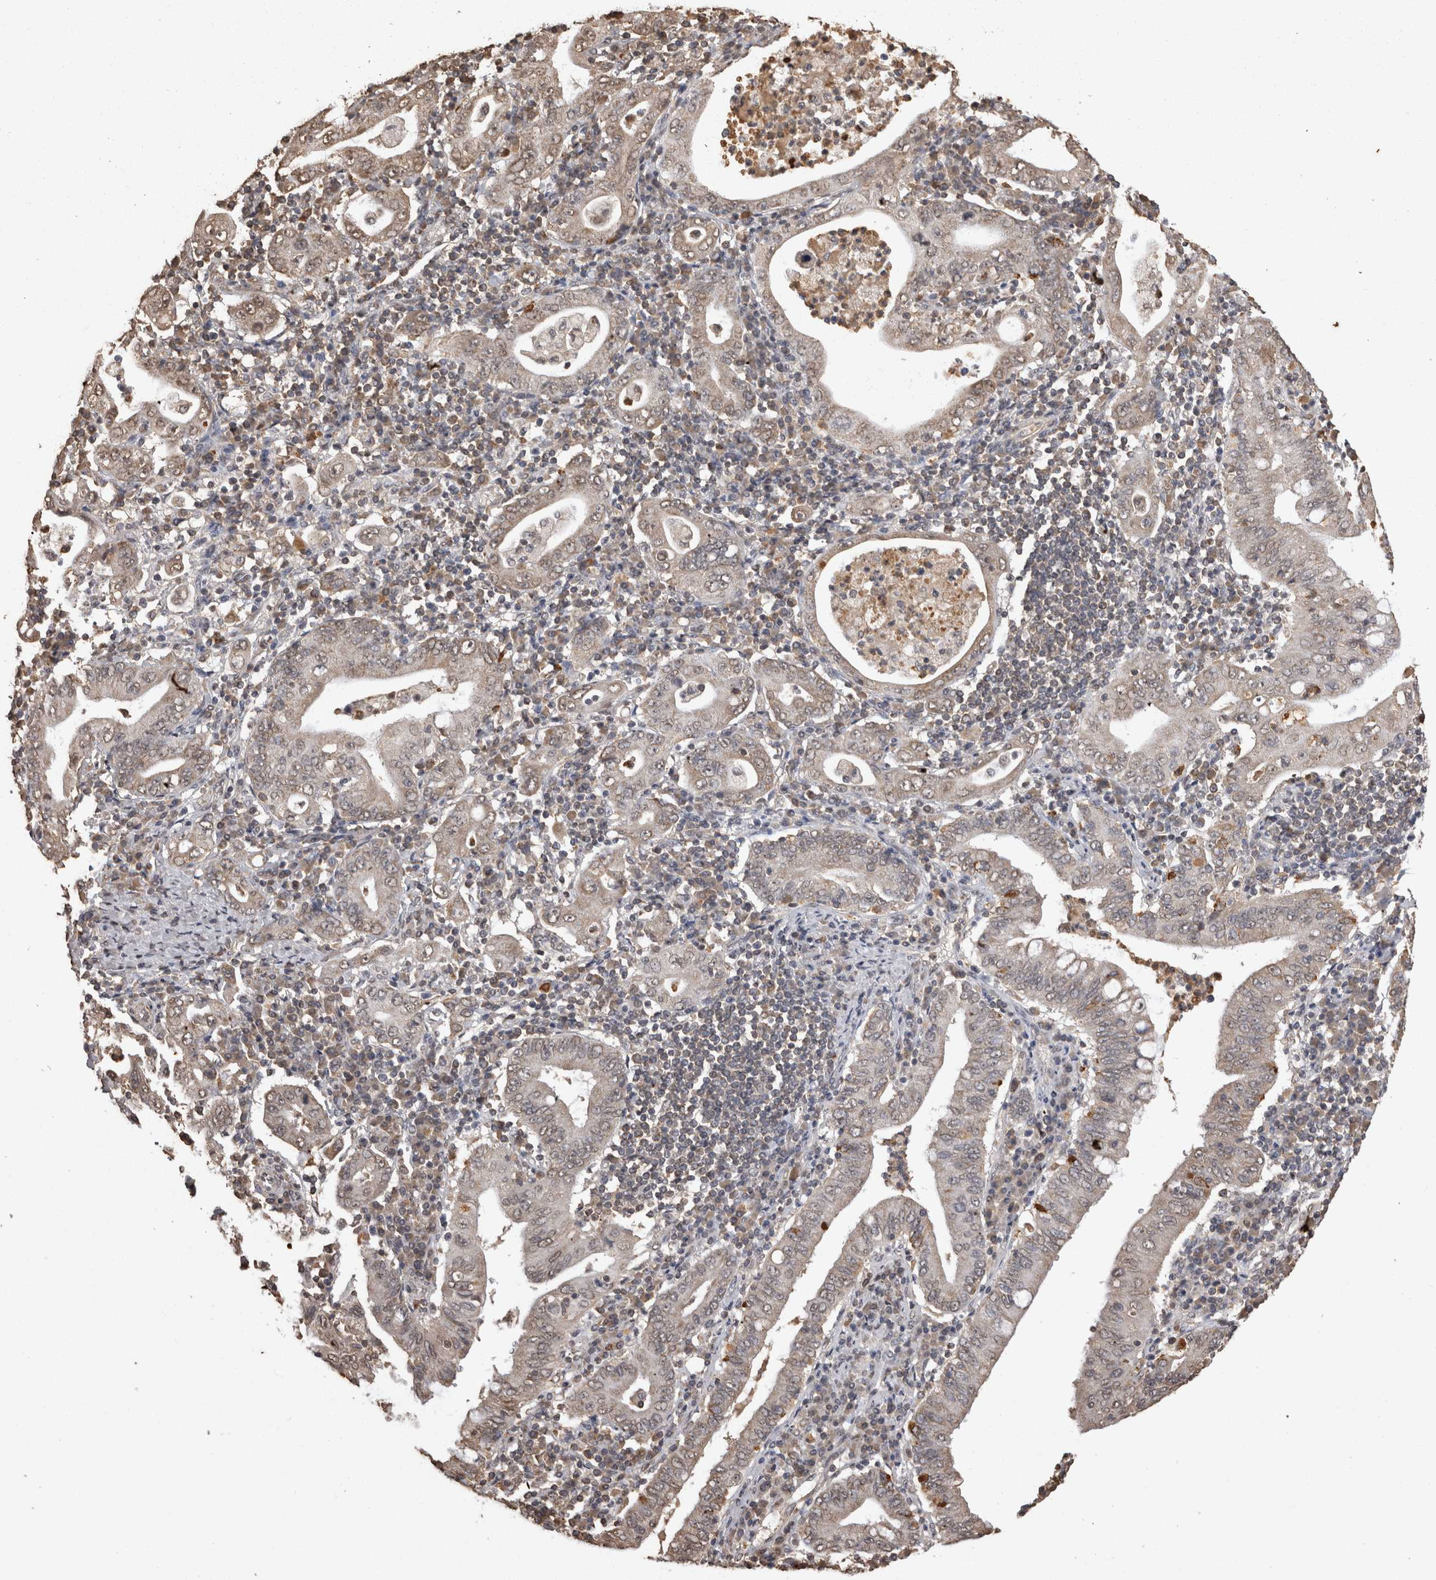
{"staining": {"intensity": "weak", "quantity": "25%-75%", "location": "cytoplasmic/membranous"}, "tissue": "stomach cancer", "cell_type": "Tumor cells", "image_type": "cancer", "snomed": [{"axis": "morphology", "description": "Normal tissue, NOS"}, {"axis": "morphology", "description": "Adenocarcinoma, NOS"}, {"axis": "topography", "description": "Esophagus"}, {"axis": "topography", "description": "Stomach, upper"}, {"axis": "topography", "description": "Peripheral nerve tissue"}], "caption": "Tumor cells show weak cytoplasmic/membranous staining in approximately 25%-75% of cells in stomach cancer. (Brightfield microscopy of DAB IHC at high magnification).", "gene": "SOCS5", "patient": {"sex": "male", "age": 62}}